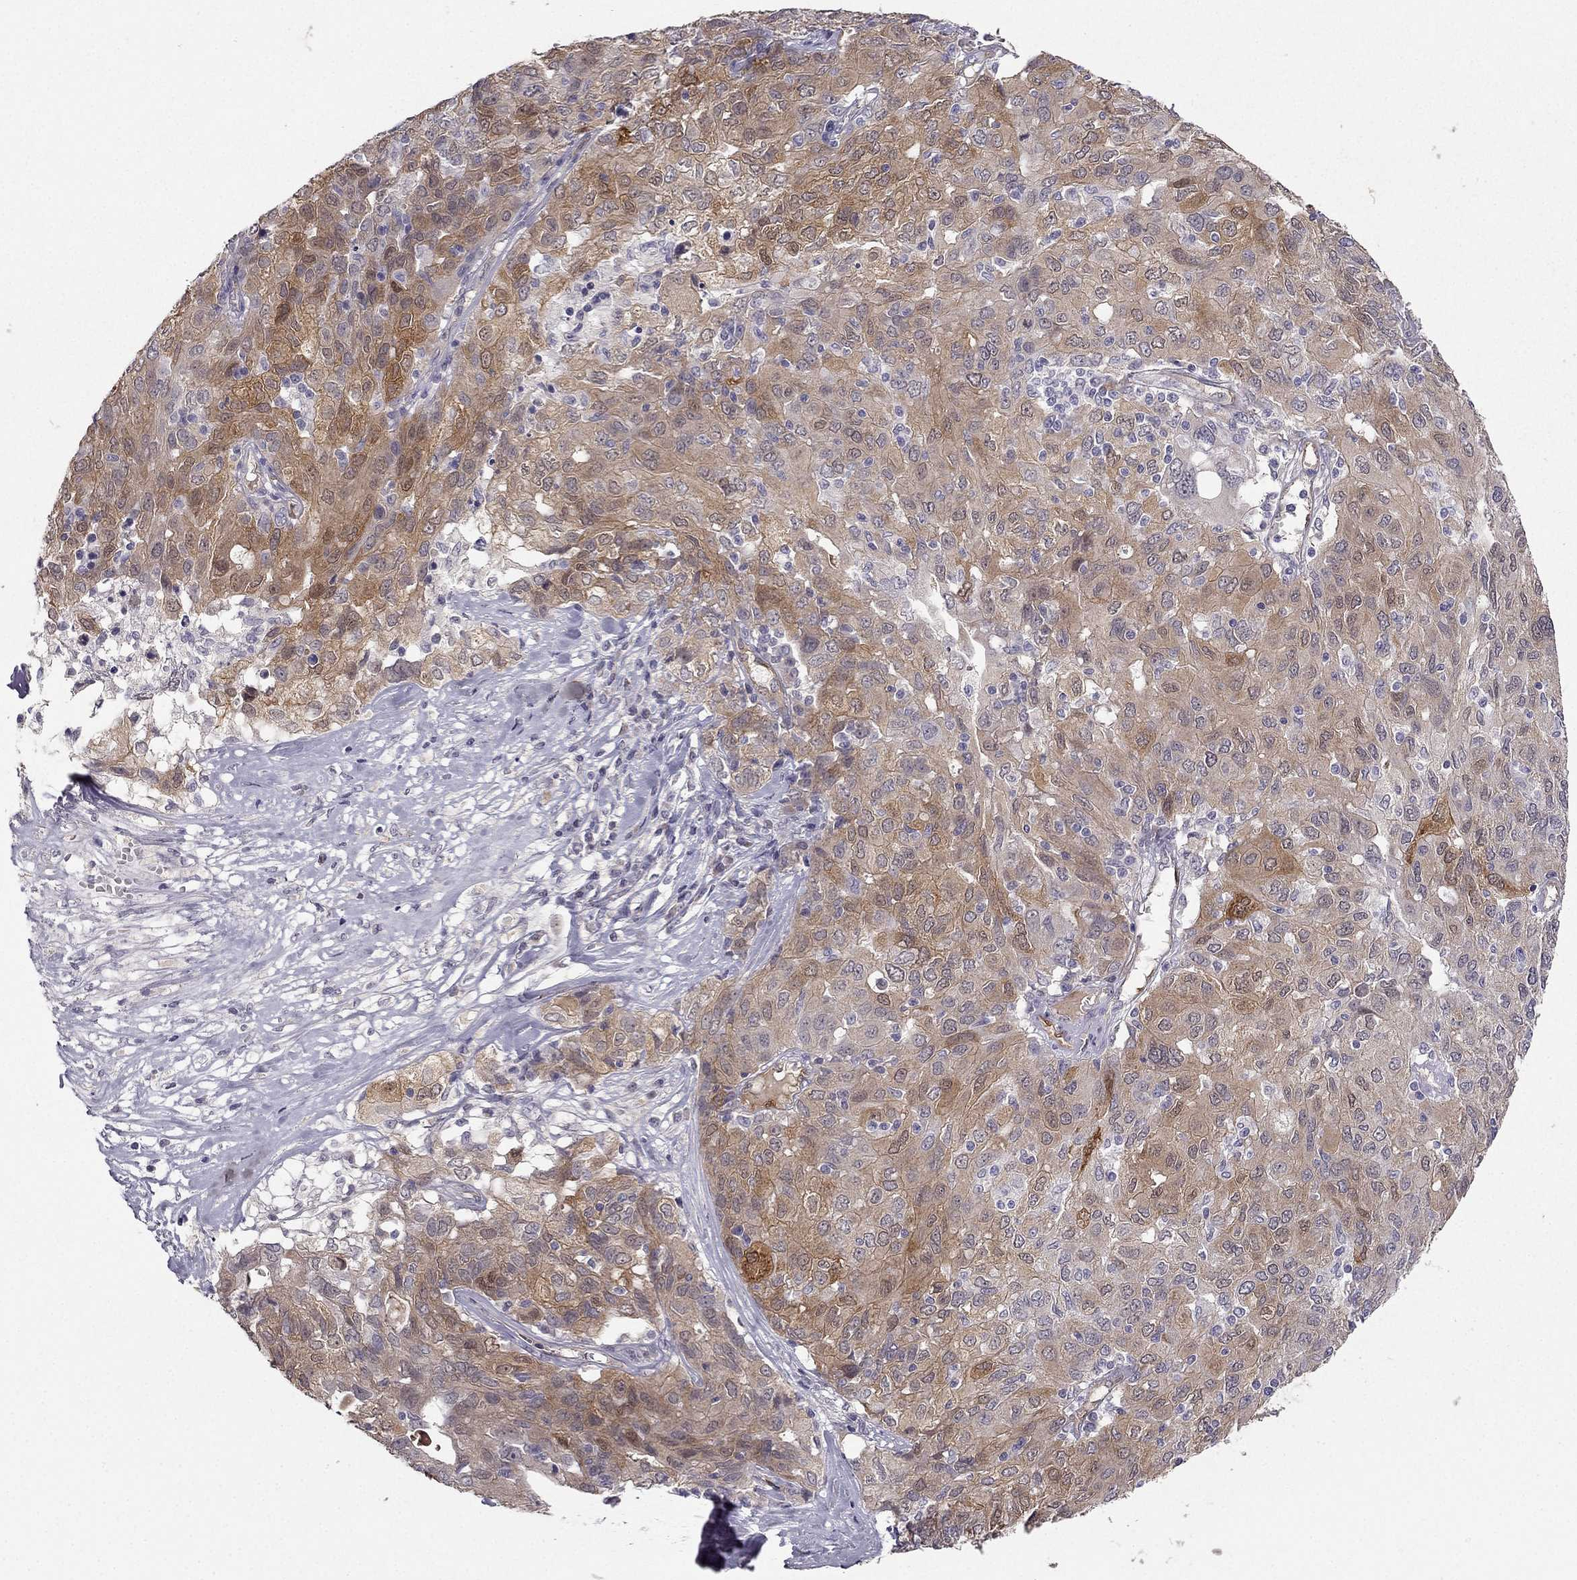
{"staining": {"intensity": "moderate", "quantity": "25%-75%", "location": "cytoplasmic/membranous"}, "tissue": "ovarian cancer", "cell_type": "Tumor cells", "image_type": "cancer", "snomed": [{"axis": "morphology", "description": "Carcinoma, endometroid"}, {"axis": "topography", "description": "Ovary"}], "caption": "DAB (3,3'-diaminobenzidine) immunohistochemical staining of endometroid carcinoma (ovarian) reveals moderate cytoplasmic/membranous protein staining in about 25%-75% of tumor cells. (Stains: DAB (3,3'-diaminobenzidine) in brown, nuclei in blue, Microscopy: brightfield microscopy at high magnification).", "gene": "NQO1", "patient": {"sex": "female", "age": 50}}